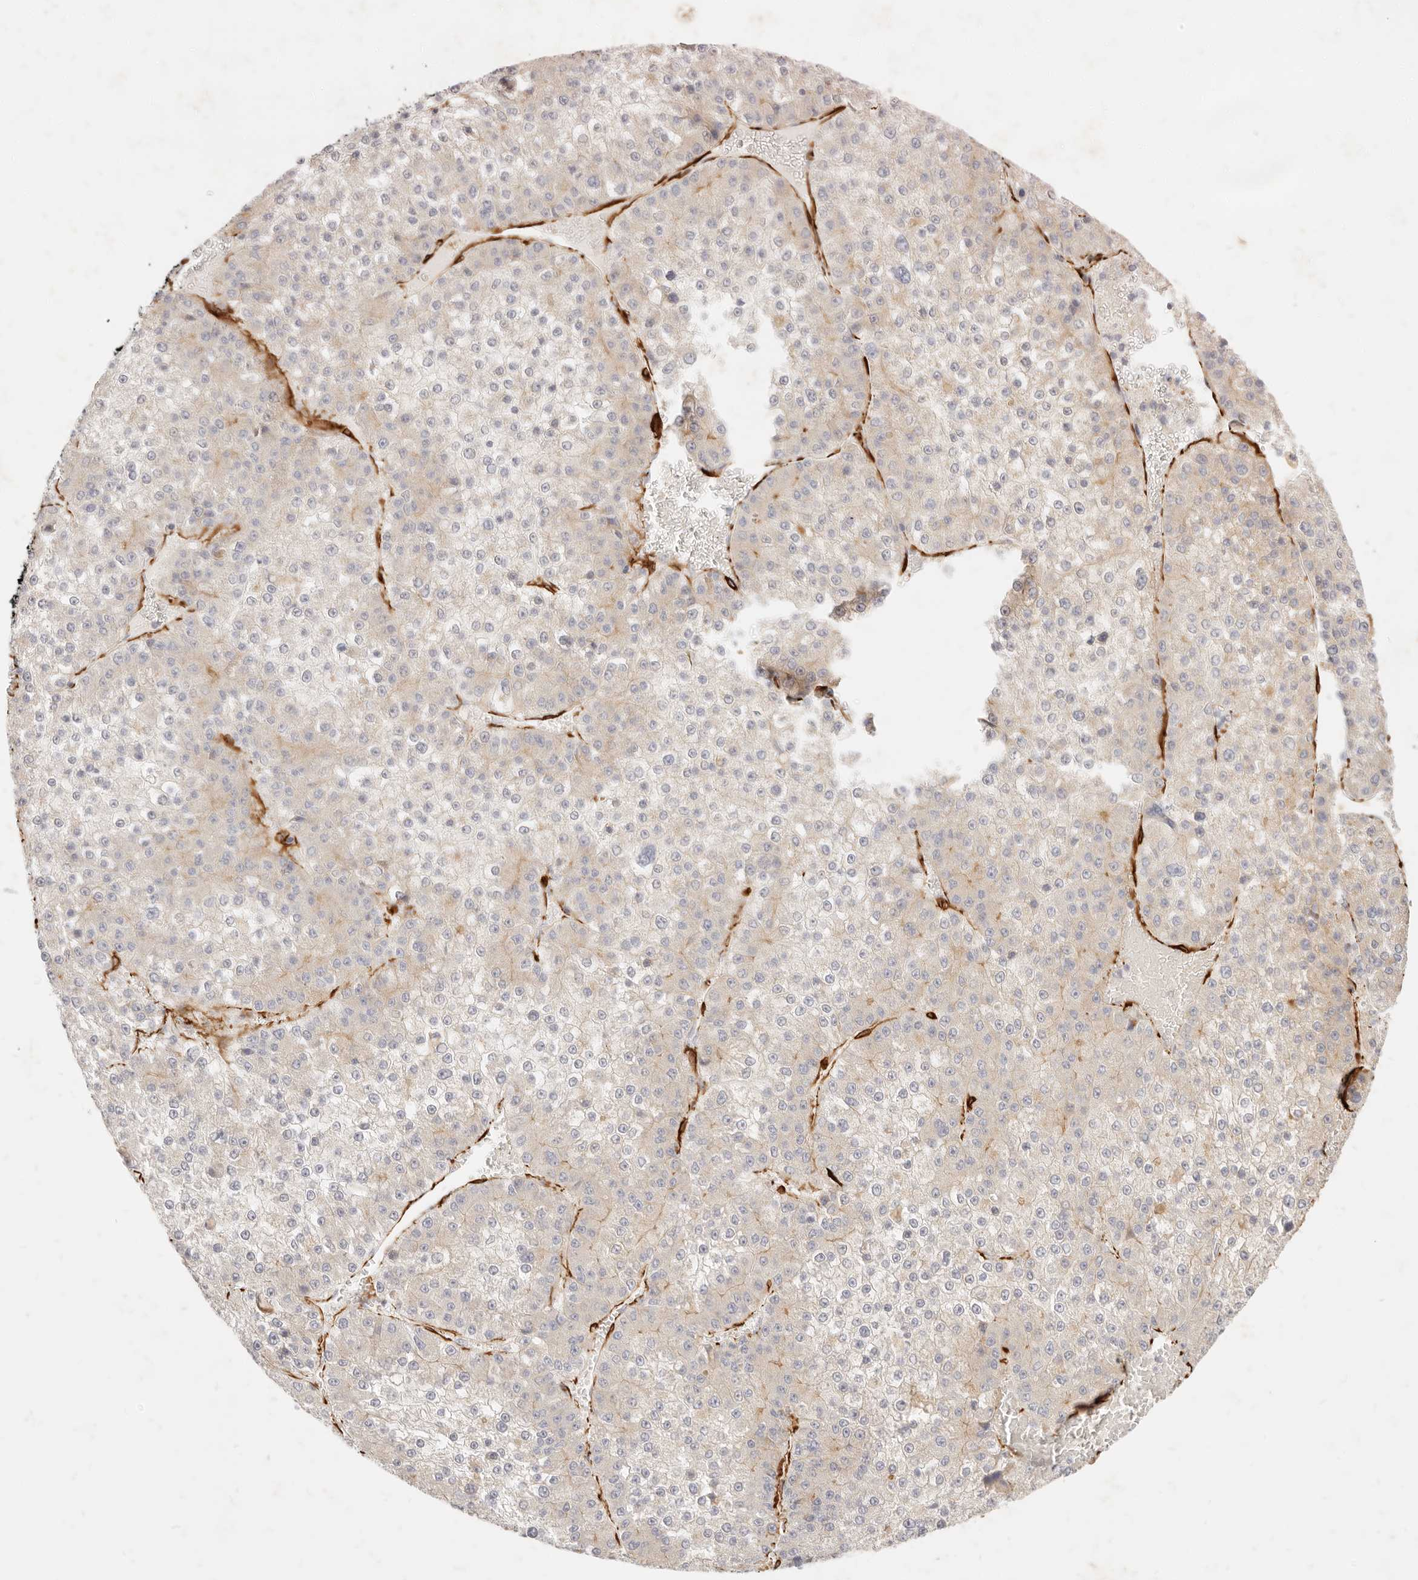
{"staining": {"intensity": "weak", "quantity": "<25%", "location": "cytoplasmic/membranous"}, "tissue": "liver cancer", "cell_type": "Tumor cells", "image_type": "cancer", "snomed": [{"axis": "morphology", "description": "Carcinoma, Hepatocellular, NOS"}, {"axis": "topography", "description": "Liver"}], "caption": "The IHC photomicrograph has no significant expression in tumor cells of liver cancer (hepatocellular carcinoma) tissue. The staining was performed using DAB to visualize the protein expression in brown, while the nuclei were stained in blue with hematoxylin (Magnification: 20x).", "gene": "TMTC2", "patient": {"sex": "female", "age": 73}}